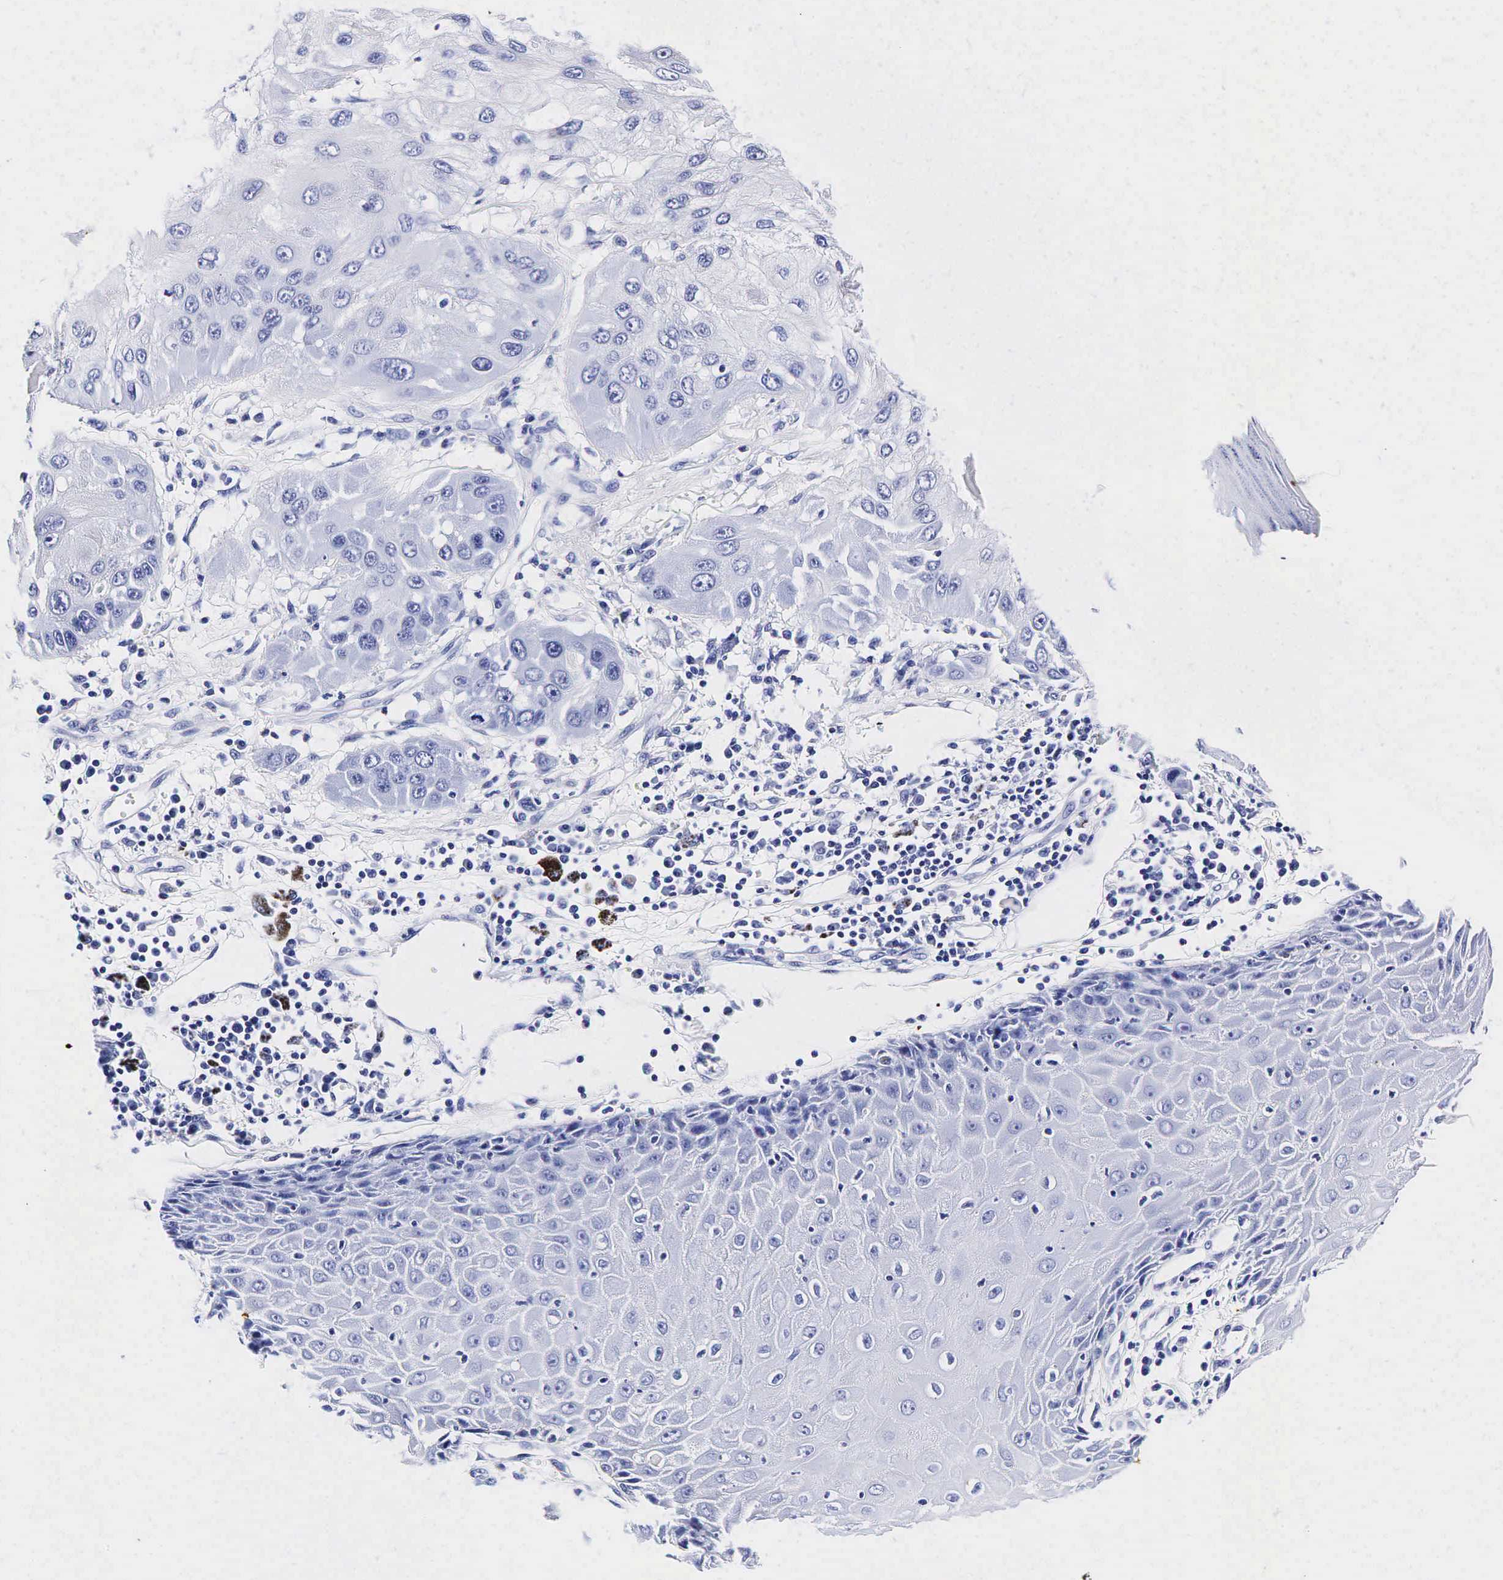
{"staining": {"intensity": "negative", "quantity": "none", "location": "none"}, "tissue": "skin cancer", "cell_type": "Tumor cells", "image_type": "cancer", "snomed": [{"axis": "morphology", "description": "Squamous cell carcinoma, NOS"}, {"axis": "topography", "description": "Skin"}, {"axis": "topography", "description": "Anal"}], "caption": "A histopathology image of skin cancer stained for a protein shows no brown staining in tumor cells.", "gene": "TG", "patient": {"sex": "male", "age": 61}}